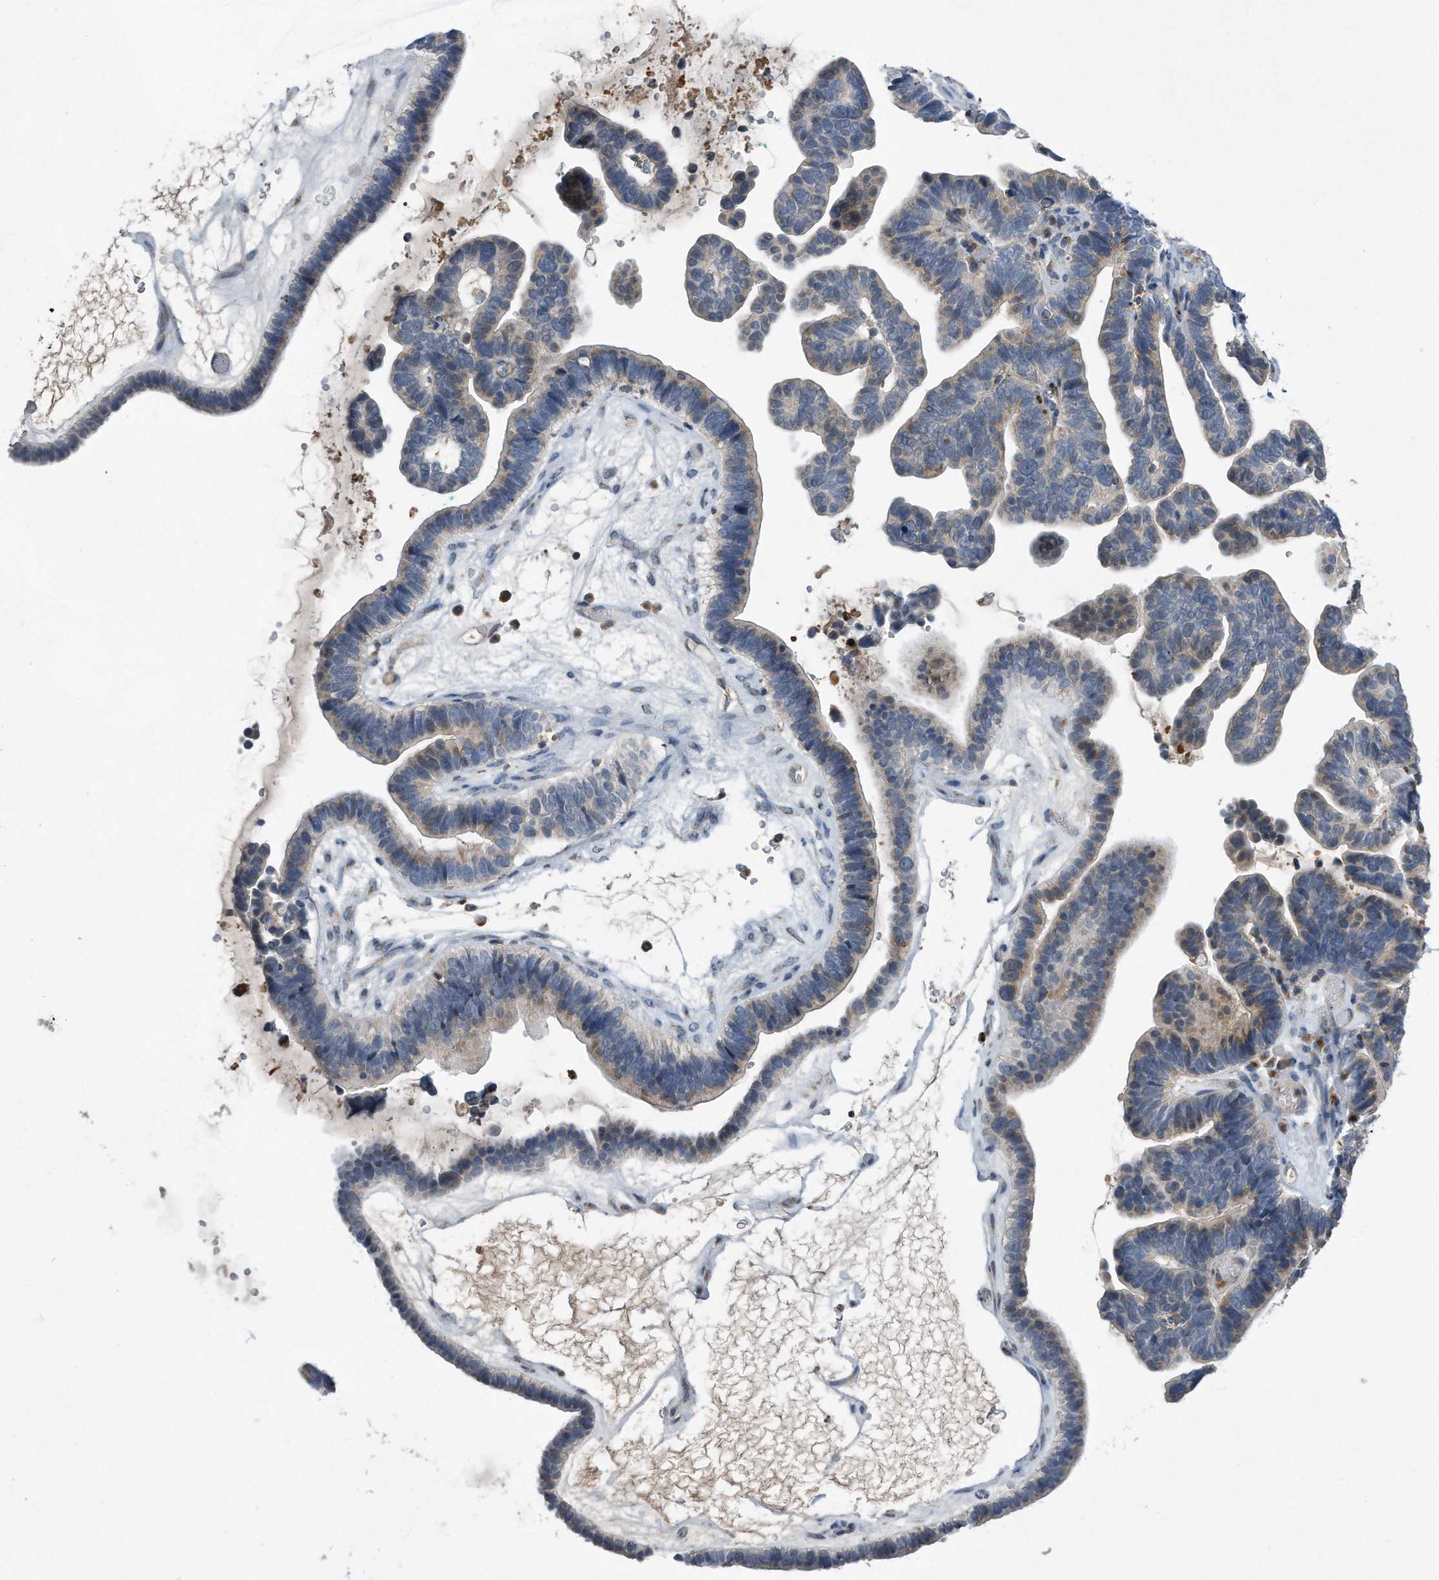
{"staining": {"intensity": "weak", "quantity": "25%-75%", "location": "cytoplasmic/membranous"}, "tissue": "ovarian cancer", "cell_type": "Tumor cells", "image_type": "cancer", "snomed": [{"axis": "morphology", "description": "Cystadenocarcinoma, serous, NOS"}, {"axis": "topography", "description": "Ovary"}], "caption": "Protein staining by immunohistochemistry shows weak cytoplasmic/membranous positivity in approximately 25%-75% of tumor cells in ovarian serous cystadenocarcinoma. (Brightfield microscopy of DAB IHC at high magnification).", "gene": "LYRM4", "patient": {"sex": "female", "age": 56}}